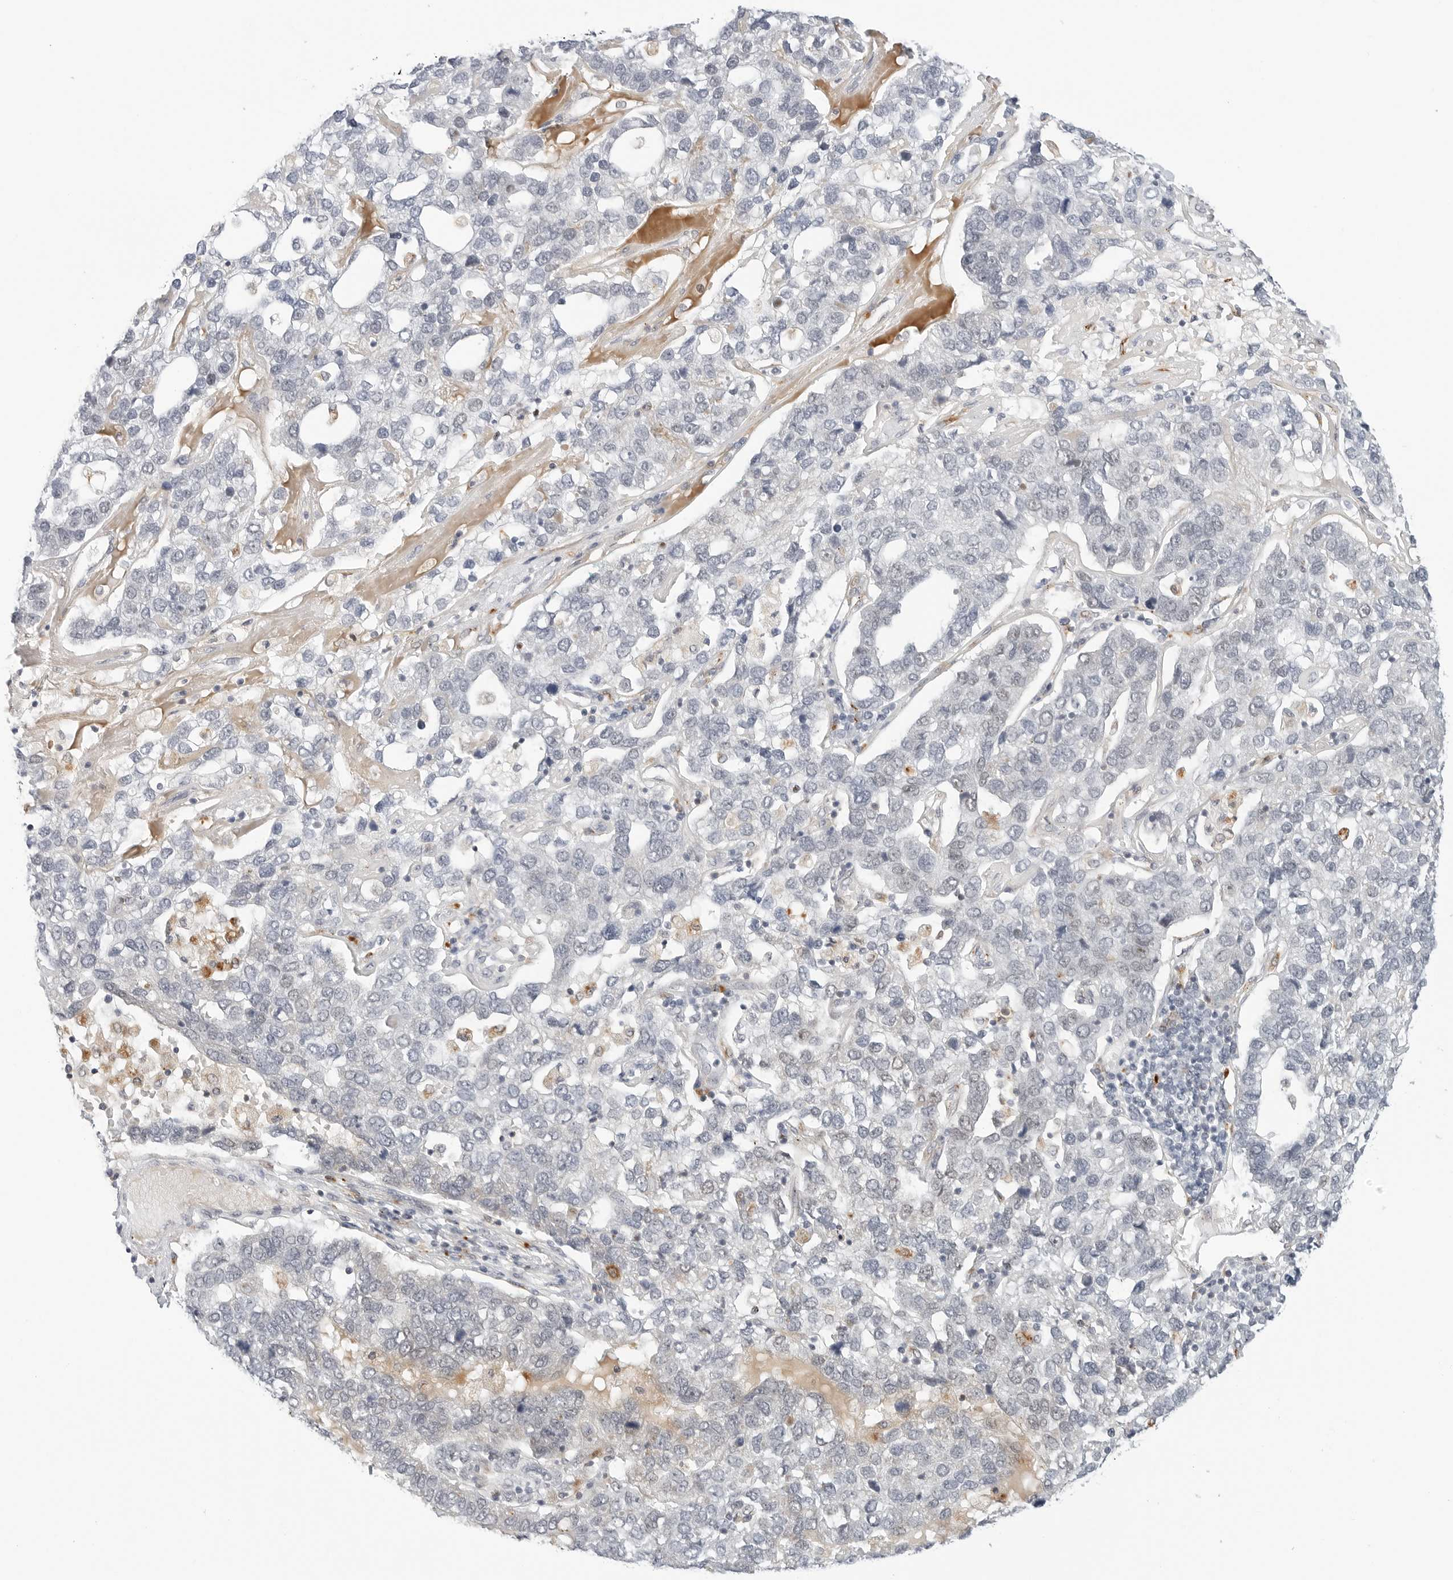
{"staining": {"intensity": "negative", "quantity": "none", "location": "none"}, "tissue": "pancreatic cancer", "cell_type": "Tumor cells", "image_type": "cancer", "snomed": [{"axis": "morphology", "description": "Adenocarcinoma, NOS"}, {"axis": "topography", "description": "Pancreas"}], "caption": "Tumor cells show no significant positivity in pancreatic adenocarcinoma. The staining was performed using DAB to visualize the protein expression in brown, while the nuclei were stained in blue with hematoxylin (Magnification: 20x).", "gene": "TSEN2", "patient": {"sex": "female", "age": 61}}